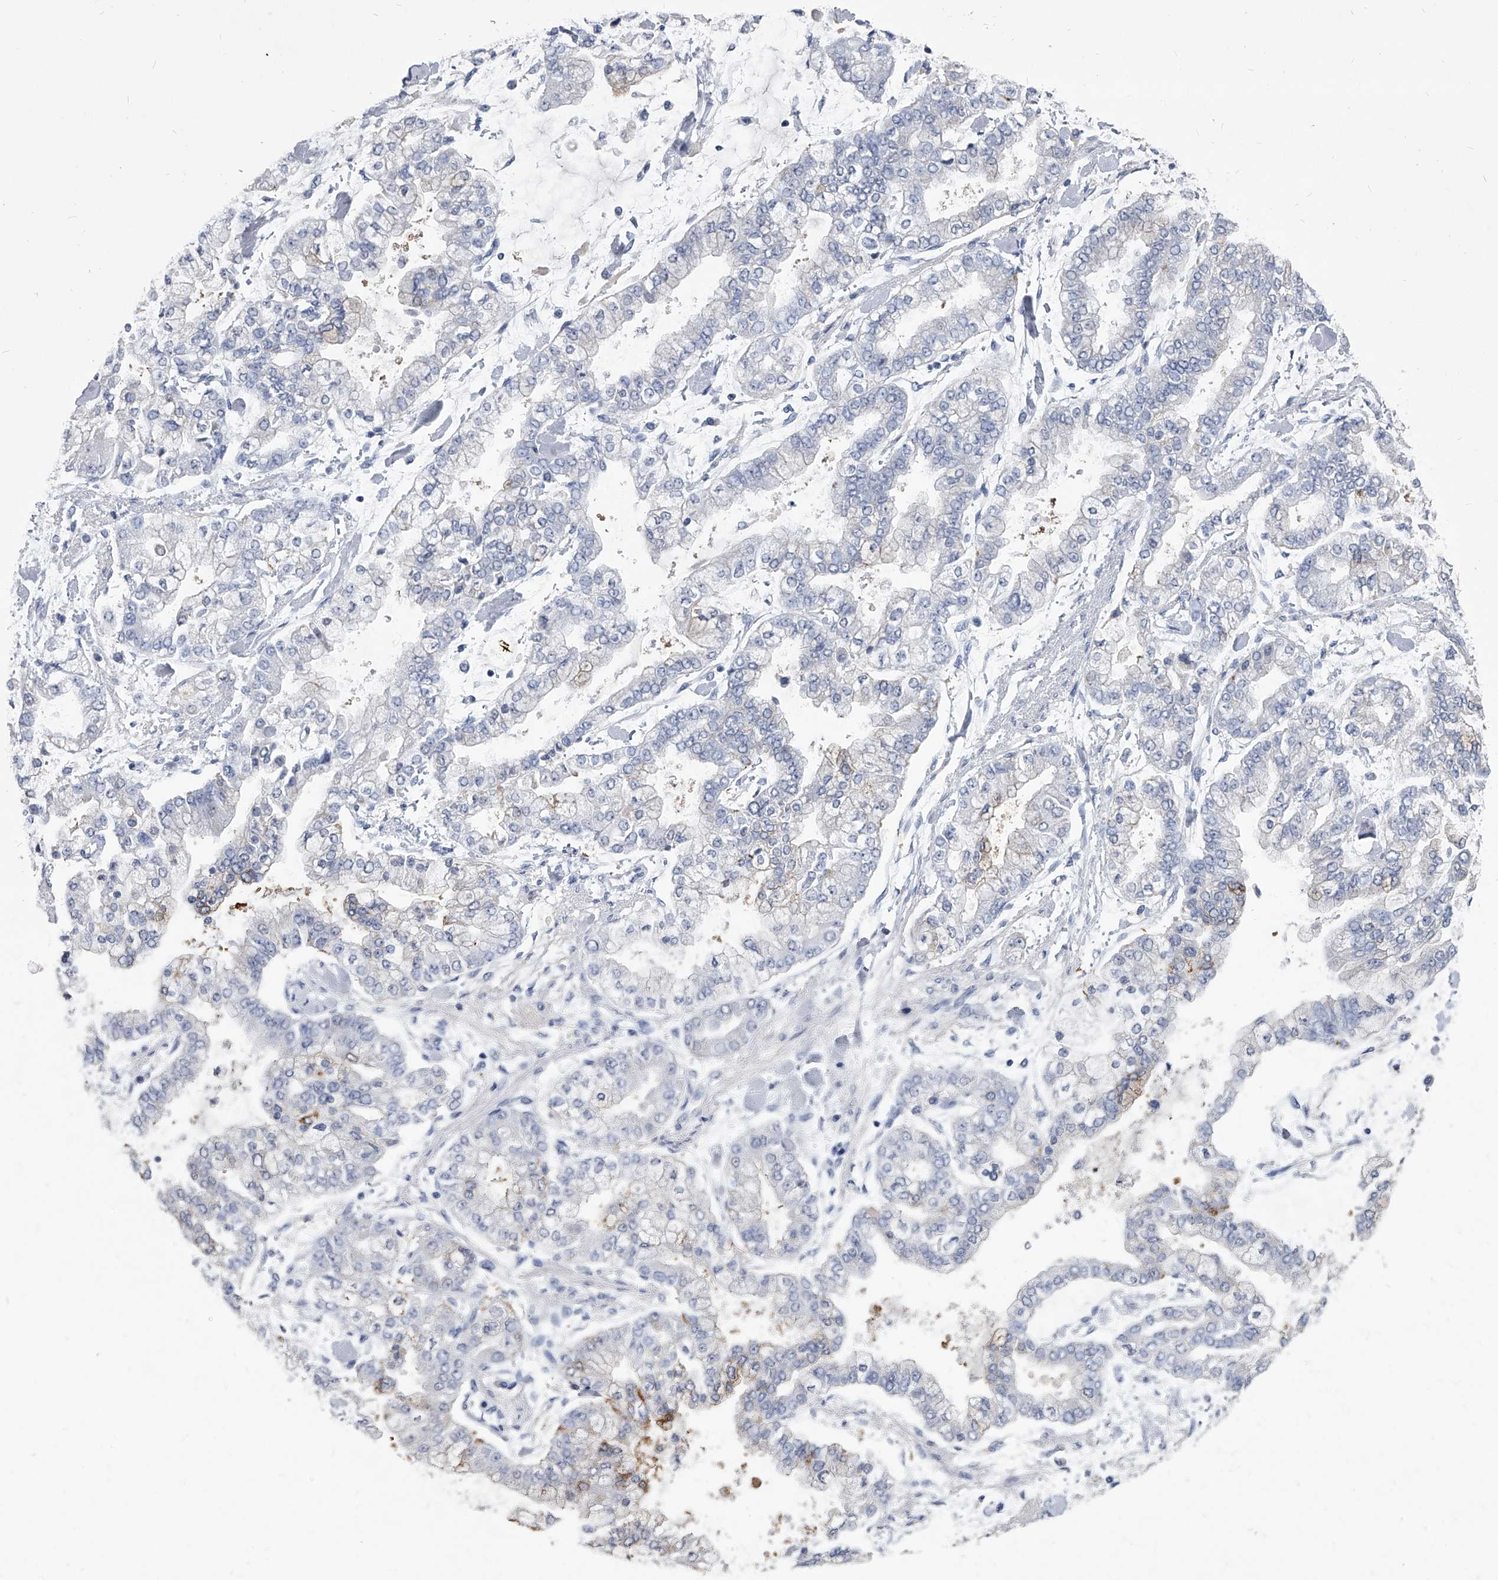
{"staining": {"intensity": "moderate", "quantity": "<25%", "location": "cytoplasmic/membranous"}, "tissue": "stomach cancer", "cell_type": "Tumor cells", "image_type": "cancer", "snomed": [{"axis": "morphology", "description": "Normal tissue, NOS"}, {"axis": "morphology", "description": "Adenocarcinoma, NOS"}, {"axis": "topography", "description": "Stomach, upper"}, {"axis": "topography", "description": "Stomach"}], "caption": "Protein expression analysis of stomach adenocarcinoma shows moderate cytoplasmic/membranous positivity in approximately <25% of tumor cells.", "gene": "BCAS1", "patient": {"sex": "male", "age": 76}}